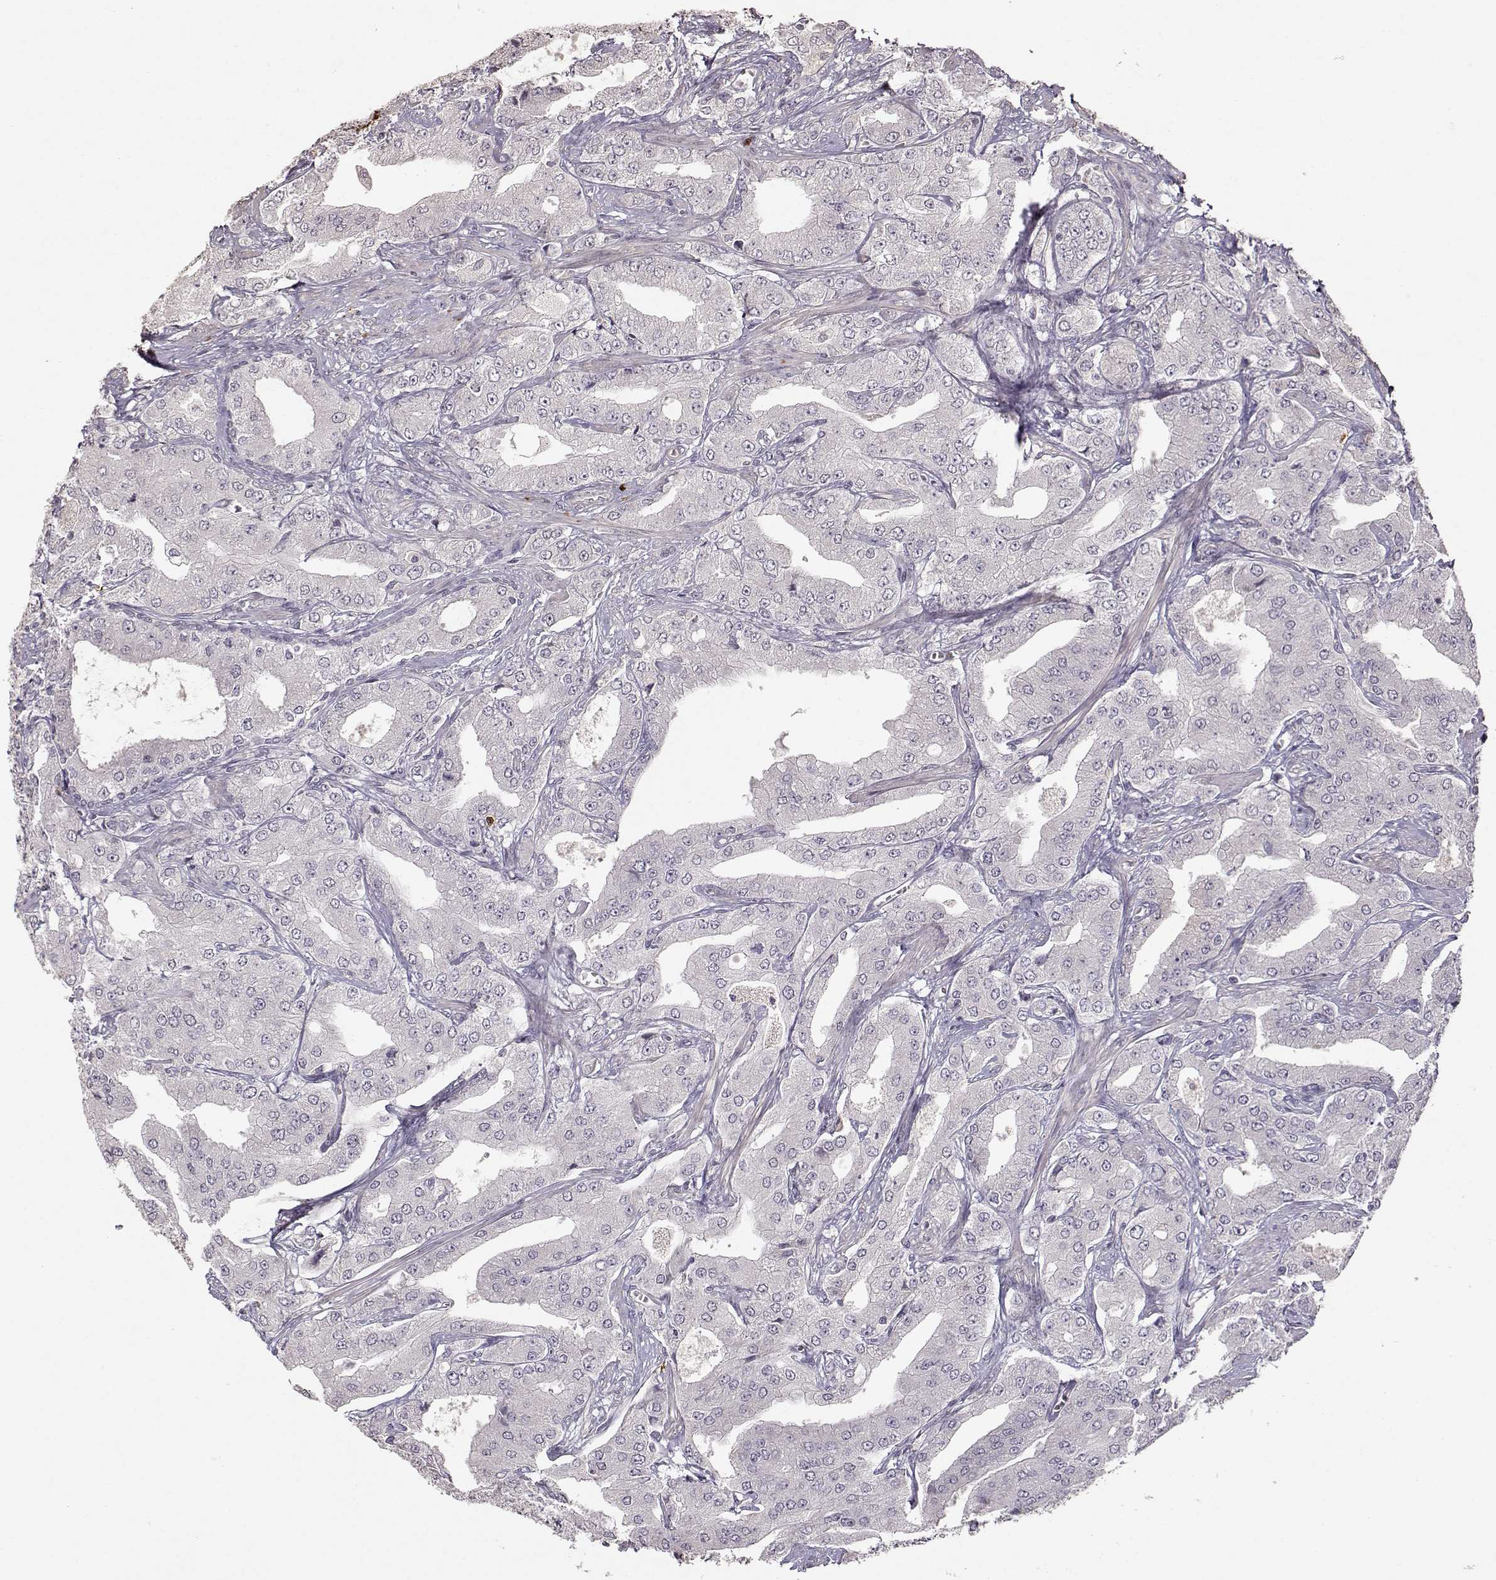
{"staining": {"intensity": "negative", "quantity": "none", "location": "none"}, "tissue": "prostate cancer", "cell_type": "Tumor cells", "image_type": "cancer", "snomed": [{"axis": "morphology", "description": "Adenocarcinoma, Low grade"}, {"axis": "topography", "description": "Prostate"}], "caption": "Image shows no significant protein expression in tumor cells of prostate cancer.", "gene": "S100B", "patient": {"sex": "male", "age": 60}}